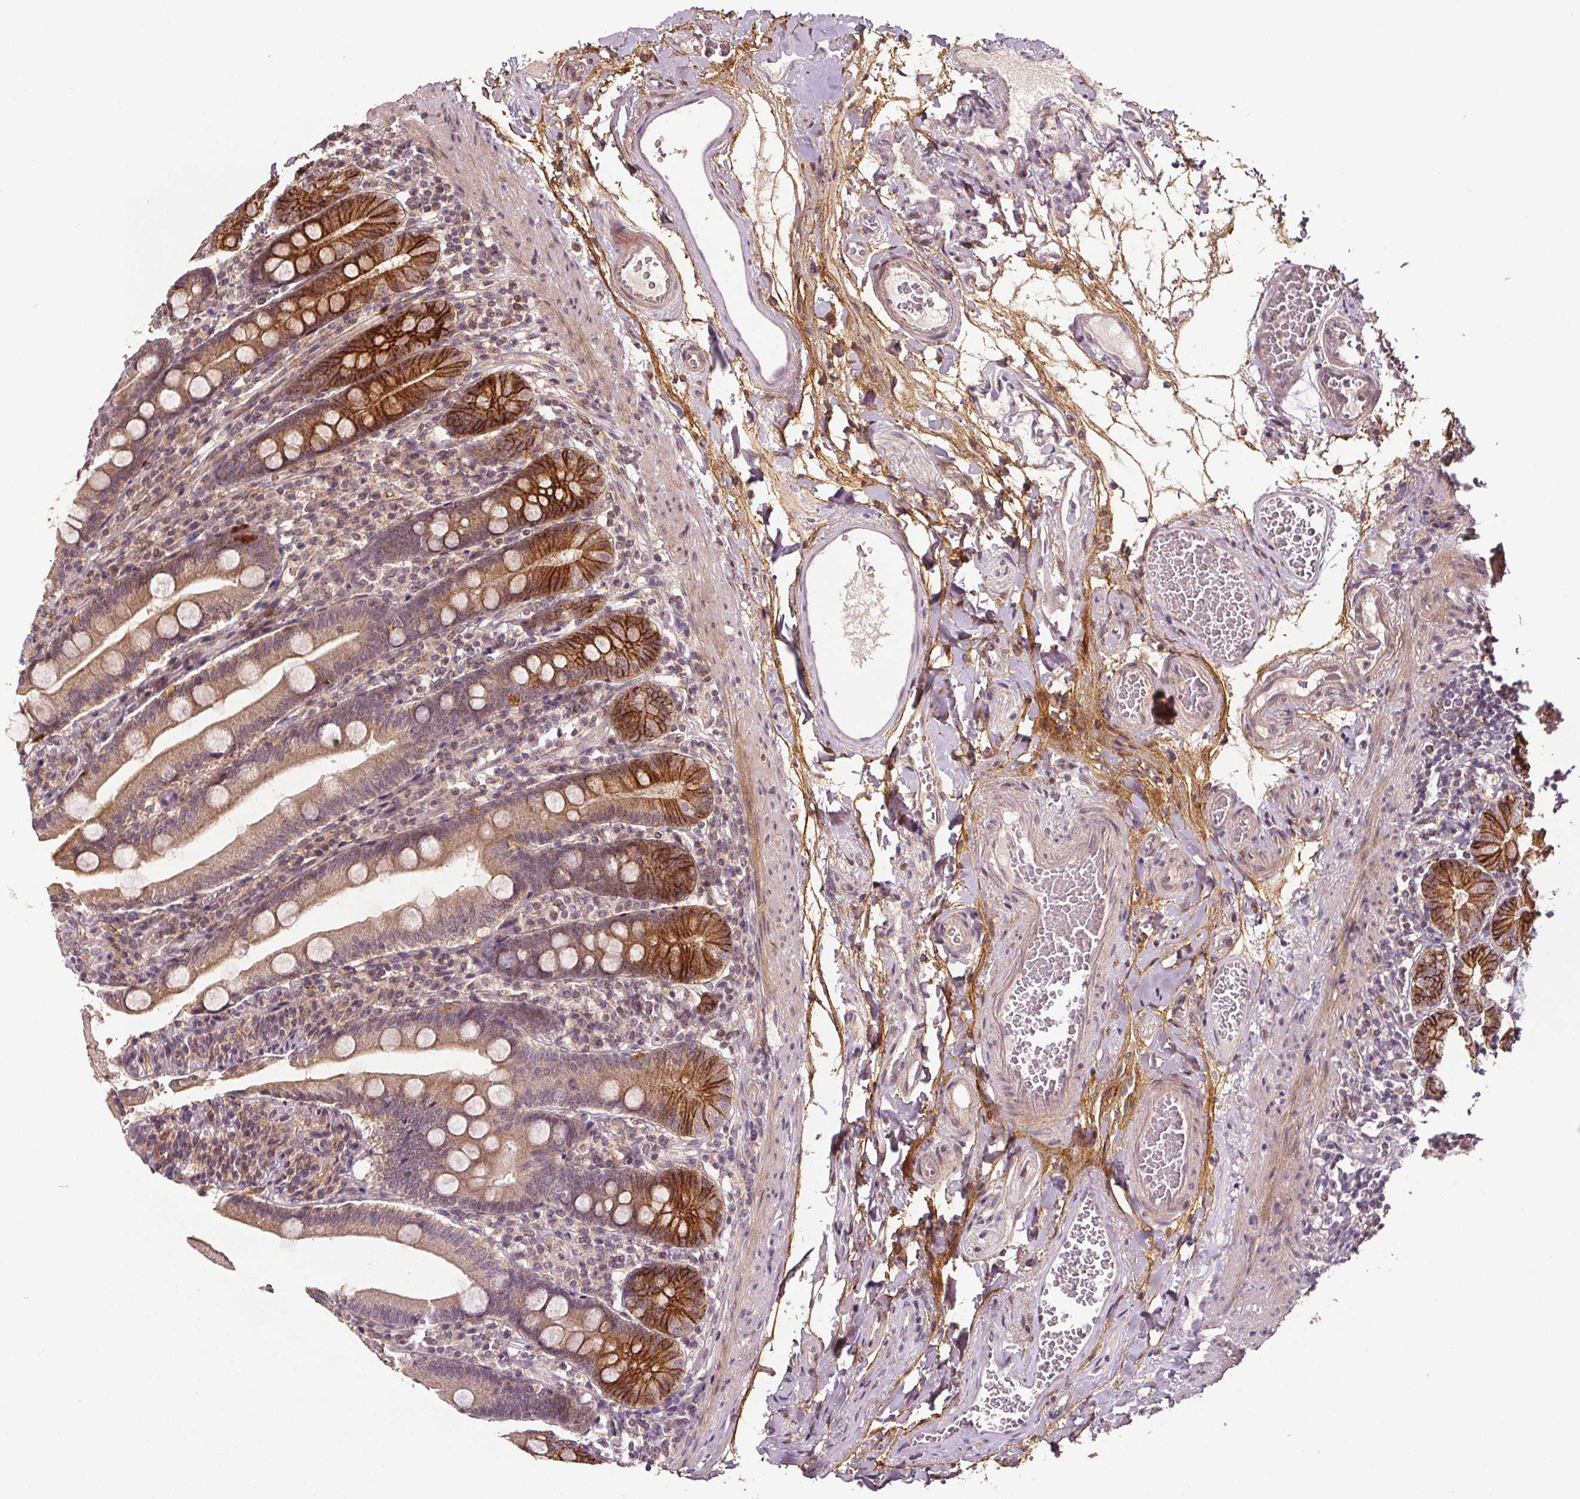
{"staining": {"intensity": "strong", "quantity": "25%-75%", "location": "cytoplasmic/membranous"}, "tissue": "duodenum", "cell_type": "Glandular cells", "image_type": "normal", "snomed": [{"axis": "morphology", "description": "Normal tissue, NOS"}, {"axis": "topography", "description": "Duodenum"}], "caption": "Immunohistochemical staining of benign duodenum shows high levels of strong cytoplasmic/membranous positivity in about 25%-75% of glandular cells.", "gene": "EPHB3", "patient": {"sex": "female", "age": 67}}